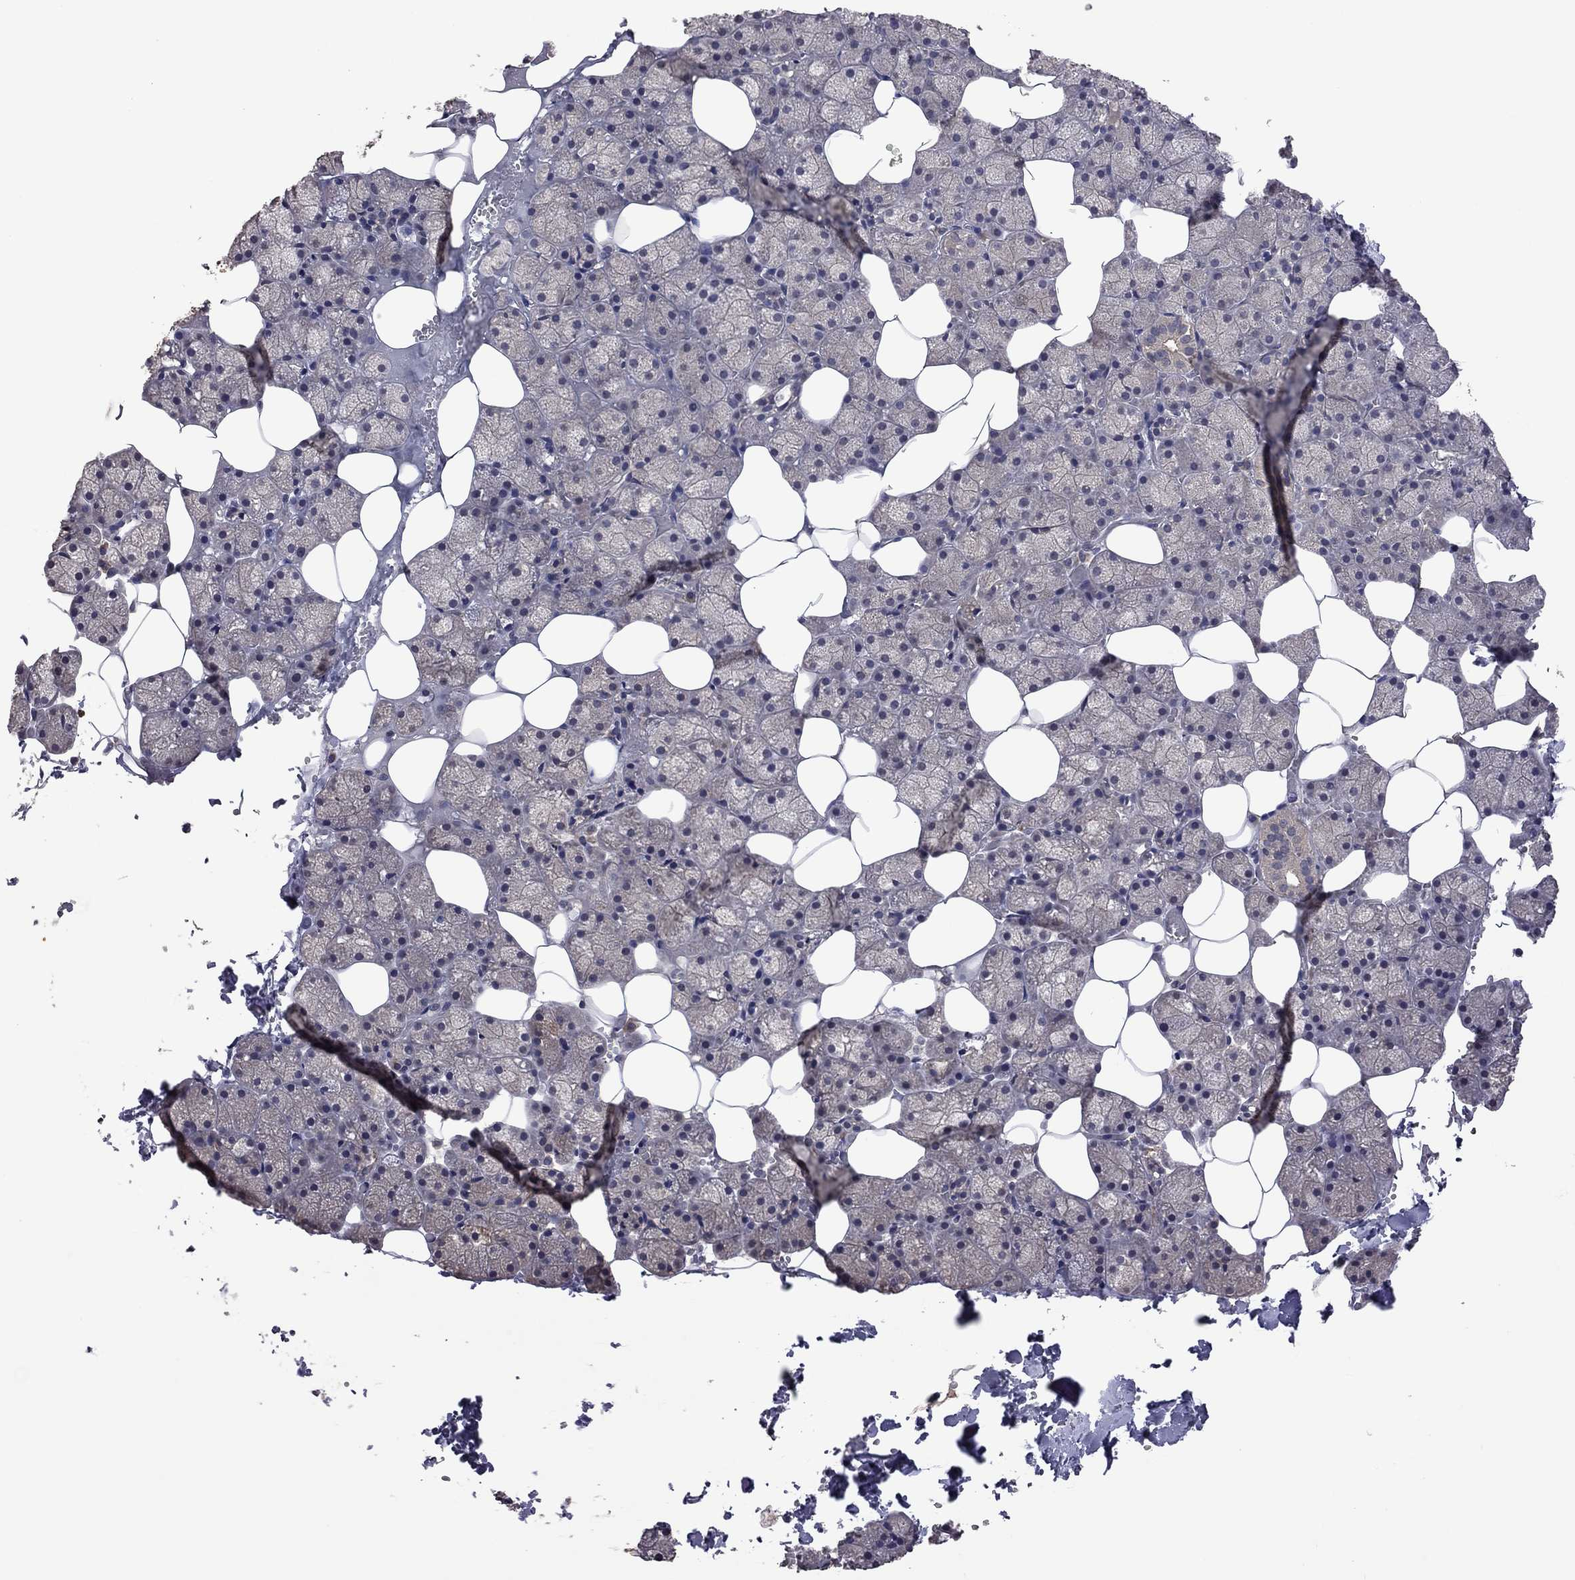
{"staining": {"intensity": "weak", "quantity": "25%-75%", "location": "cytoplasmic/membranous"}, "tissue": "salivary gland", "cell_type": "Glandular cells", "image_type": "normal", "snomed": [{"axis": "morphology", "description": "Normal tissue, NOS"}, {"axis": "topography", "description": "Salivary gland"}], "caption": "Immunohistochemistry (IHC) of unremarkable salivary gland displays low levels of weak cytoplasmic/membranous expression in about 25%-75% of glandular cells. (Brightfield microscopy of DAB IHC at high magnification).", "gene": "TSNARE1", "patient": {"sex": "male", "age": 38}}